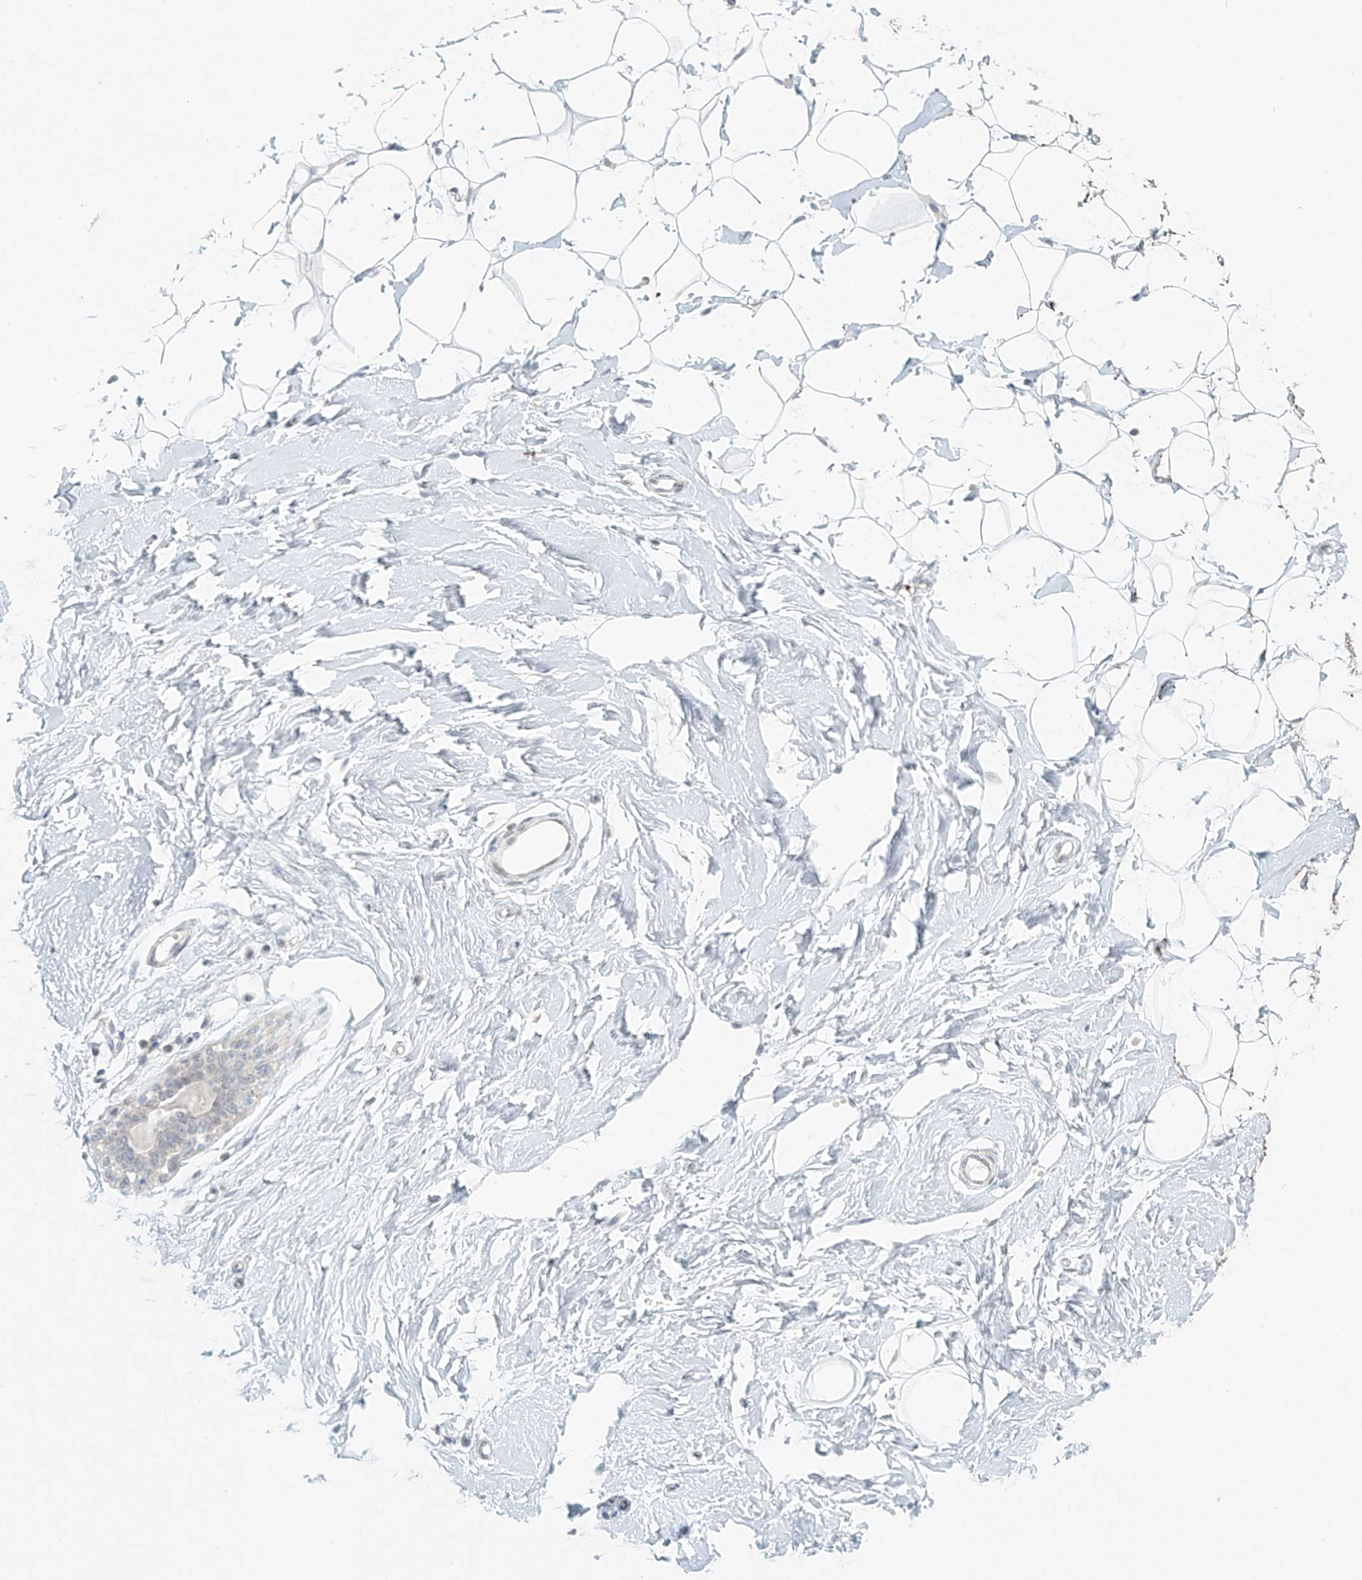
{"staining": {"intensity": "negative", "quantity": "none", "location": "none"}, "tissue": "adipose tissue", "cell_type": "Adipocytes", "image_type": "normal", "snomed": [{"axis": "morphology", "description": "Normal tissue, NOS"}, {"axis": "topography", "description": "Breast"}], "caption": "Benign adipose tissue was stained to show a protein in brown. There is no significant staining in adipocytes. The staining was performed using DAB to visualize the protein expression in brown, while the nuclei were stained in blue with hematoxylin (Magnification: 20x).", "gene": "OSBPL7", "patient": {"sex": "female", "age": 23}}